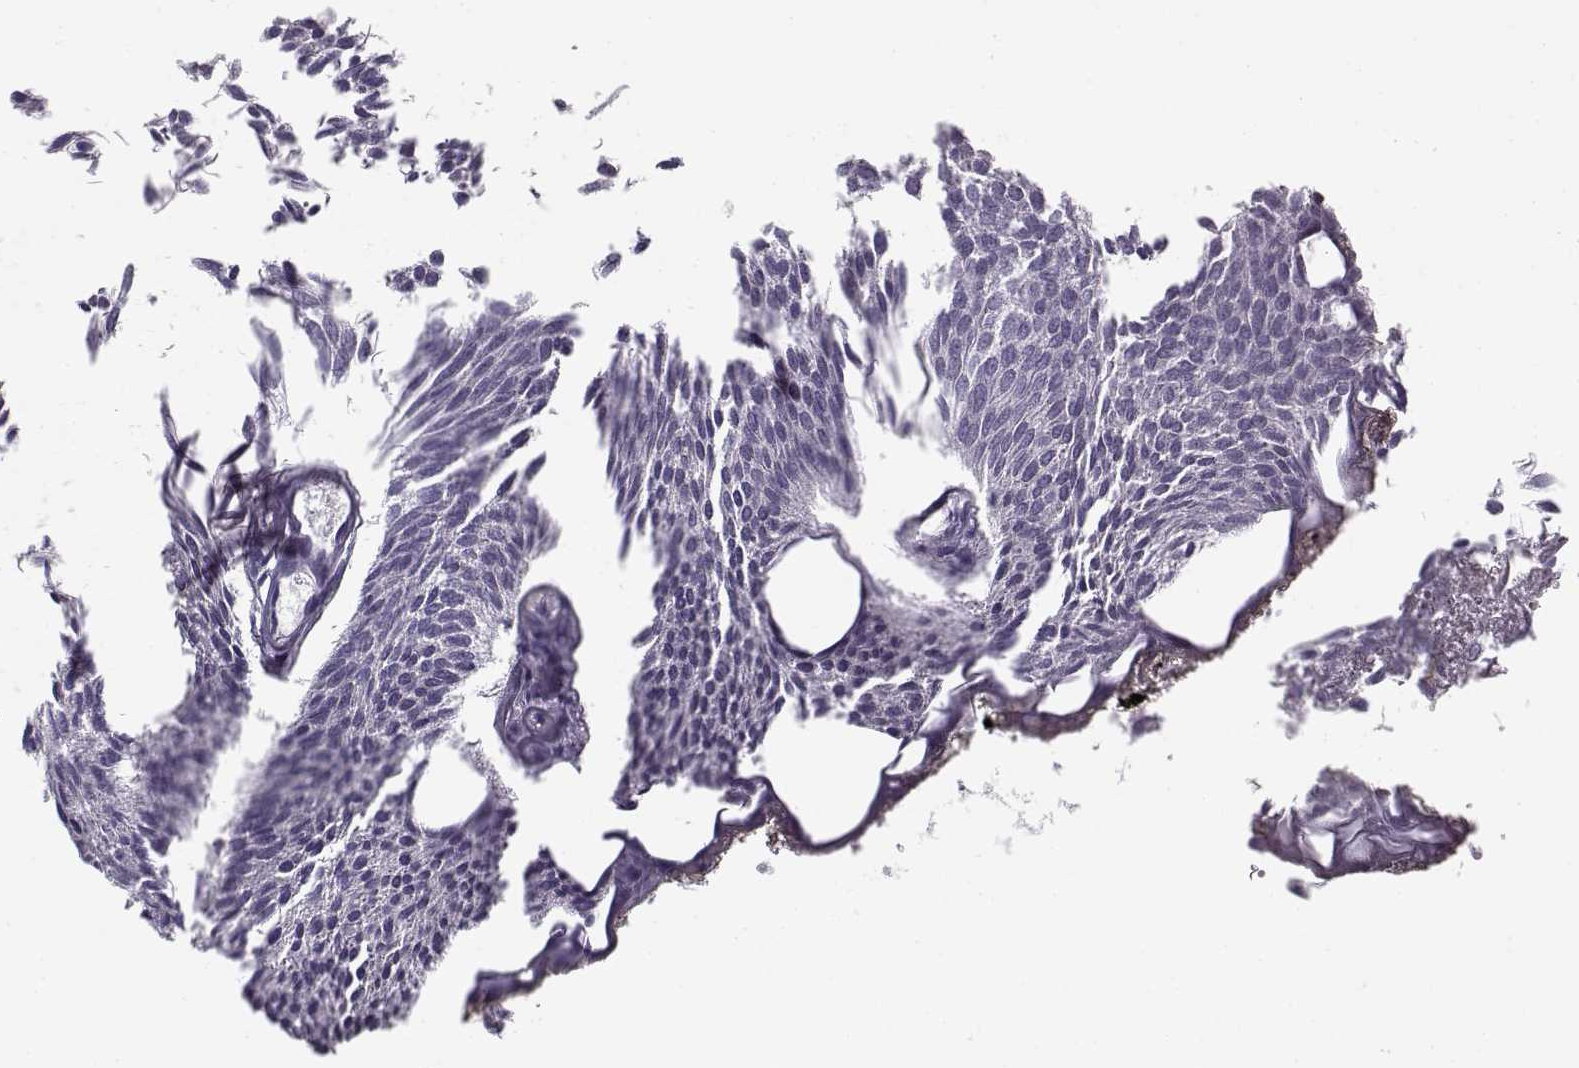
{"staining": {"intensity": "negative", "quantity": "none", "location": "none"}, "tissue": "urothelial cancer", "cell_type": "Tumor cells", "image_type": "cancer", "snomed": [{"axis": "morphology", "description": "Urothelial carcinoma, Low grade"}, {"axis": "topography", "description": "Urinary bladder"}], "caption": "An immunohistochemistry image of urothelial cancer is shown. There is no staining in tumor cells of urothelial cancer.", "gene": "CFAP77", "patient": {"sex": "male", "age": 63}}